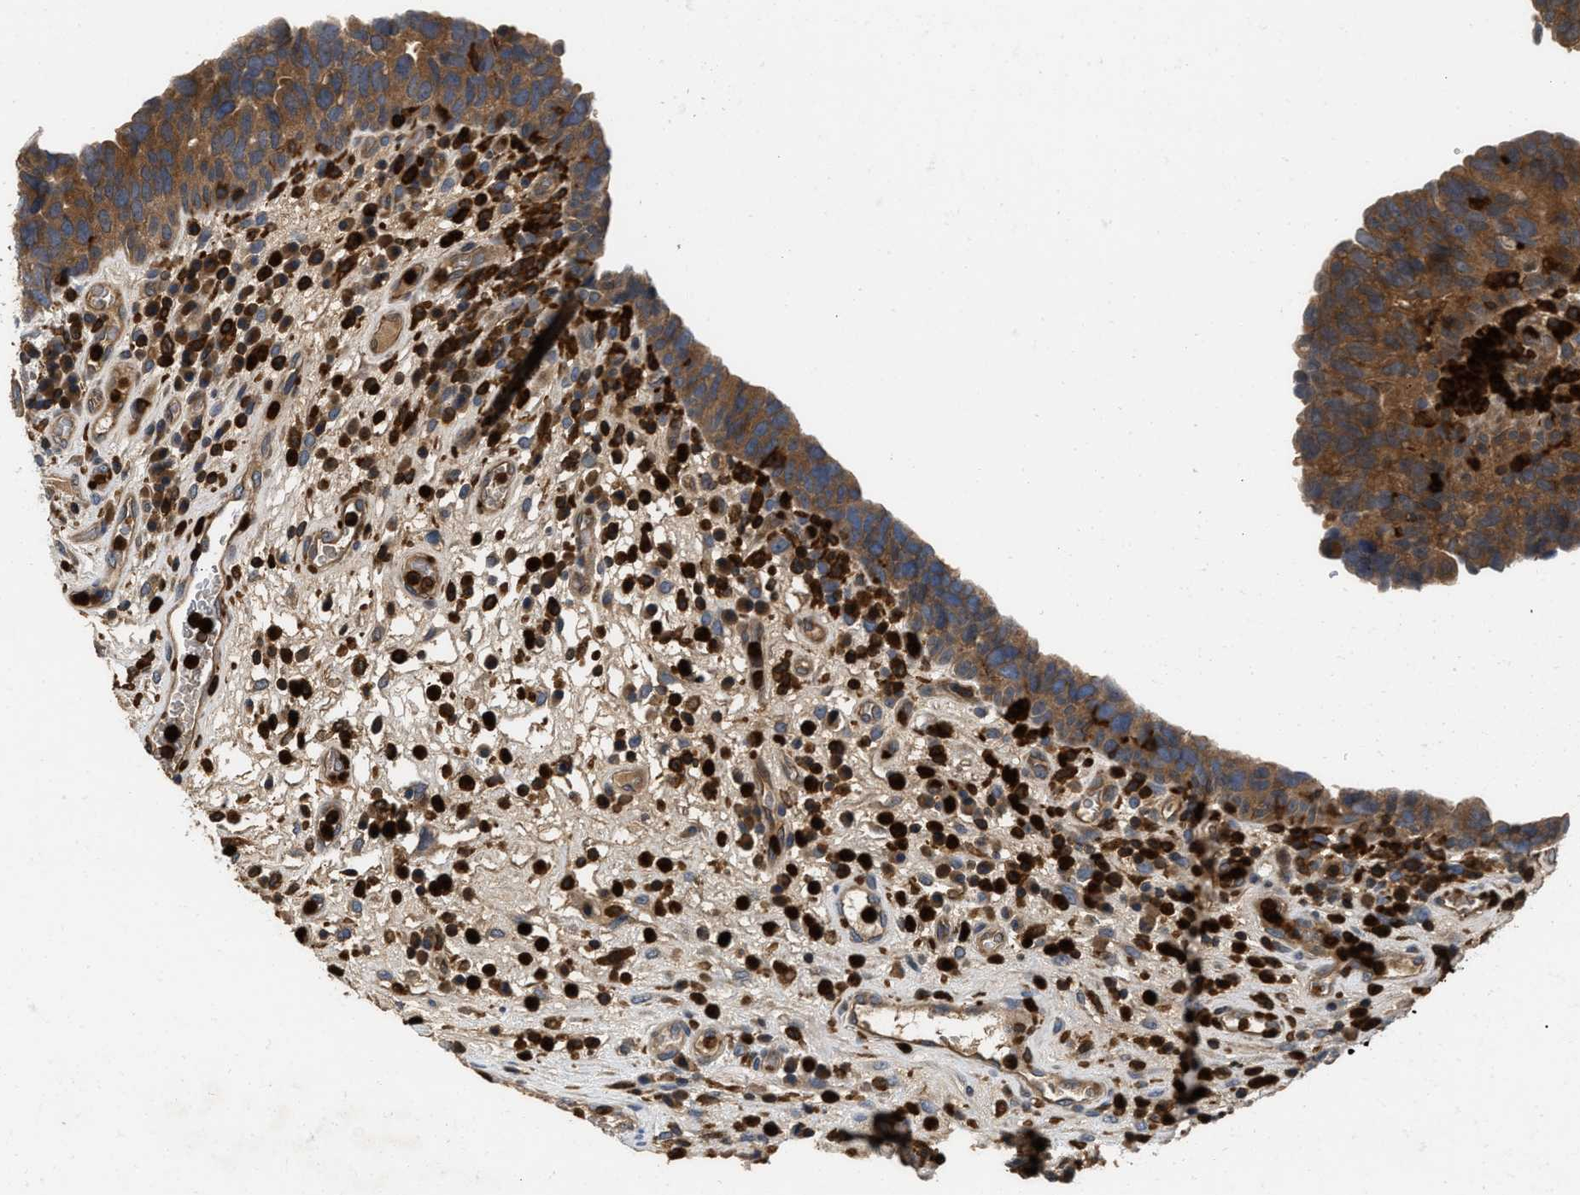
{"staining": {"intensity": "moderate", "quantity": ">75%", "location": "cytoplasmic/membranous"}, "tissue": "urothelial cancer", "cell_type": "Tumor cells", "image_type": "cancer", "snomed": [{"axis": "morphology", "description": "Urothelial carcinoma, High grade"}, {"axis": "topography", "description": "Urinary bladder"}], "caption": "Protein staining of urothelial cancer tissue exhibits moderate cytoplasmic/membranous expression in about >75% of tumor cells. (DAB IHC with brightfield microscopy, high magnification).", "gene": "OSTF1", "patient": {"sex": "female", "age": 82}}